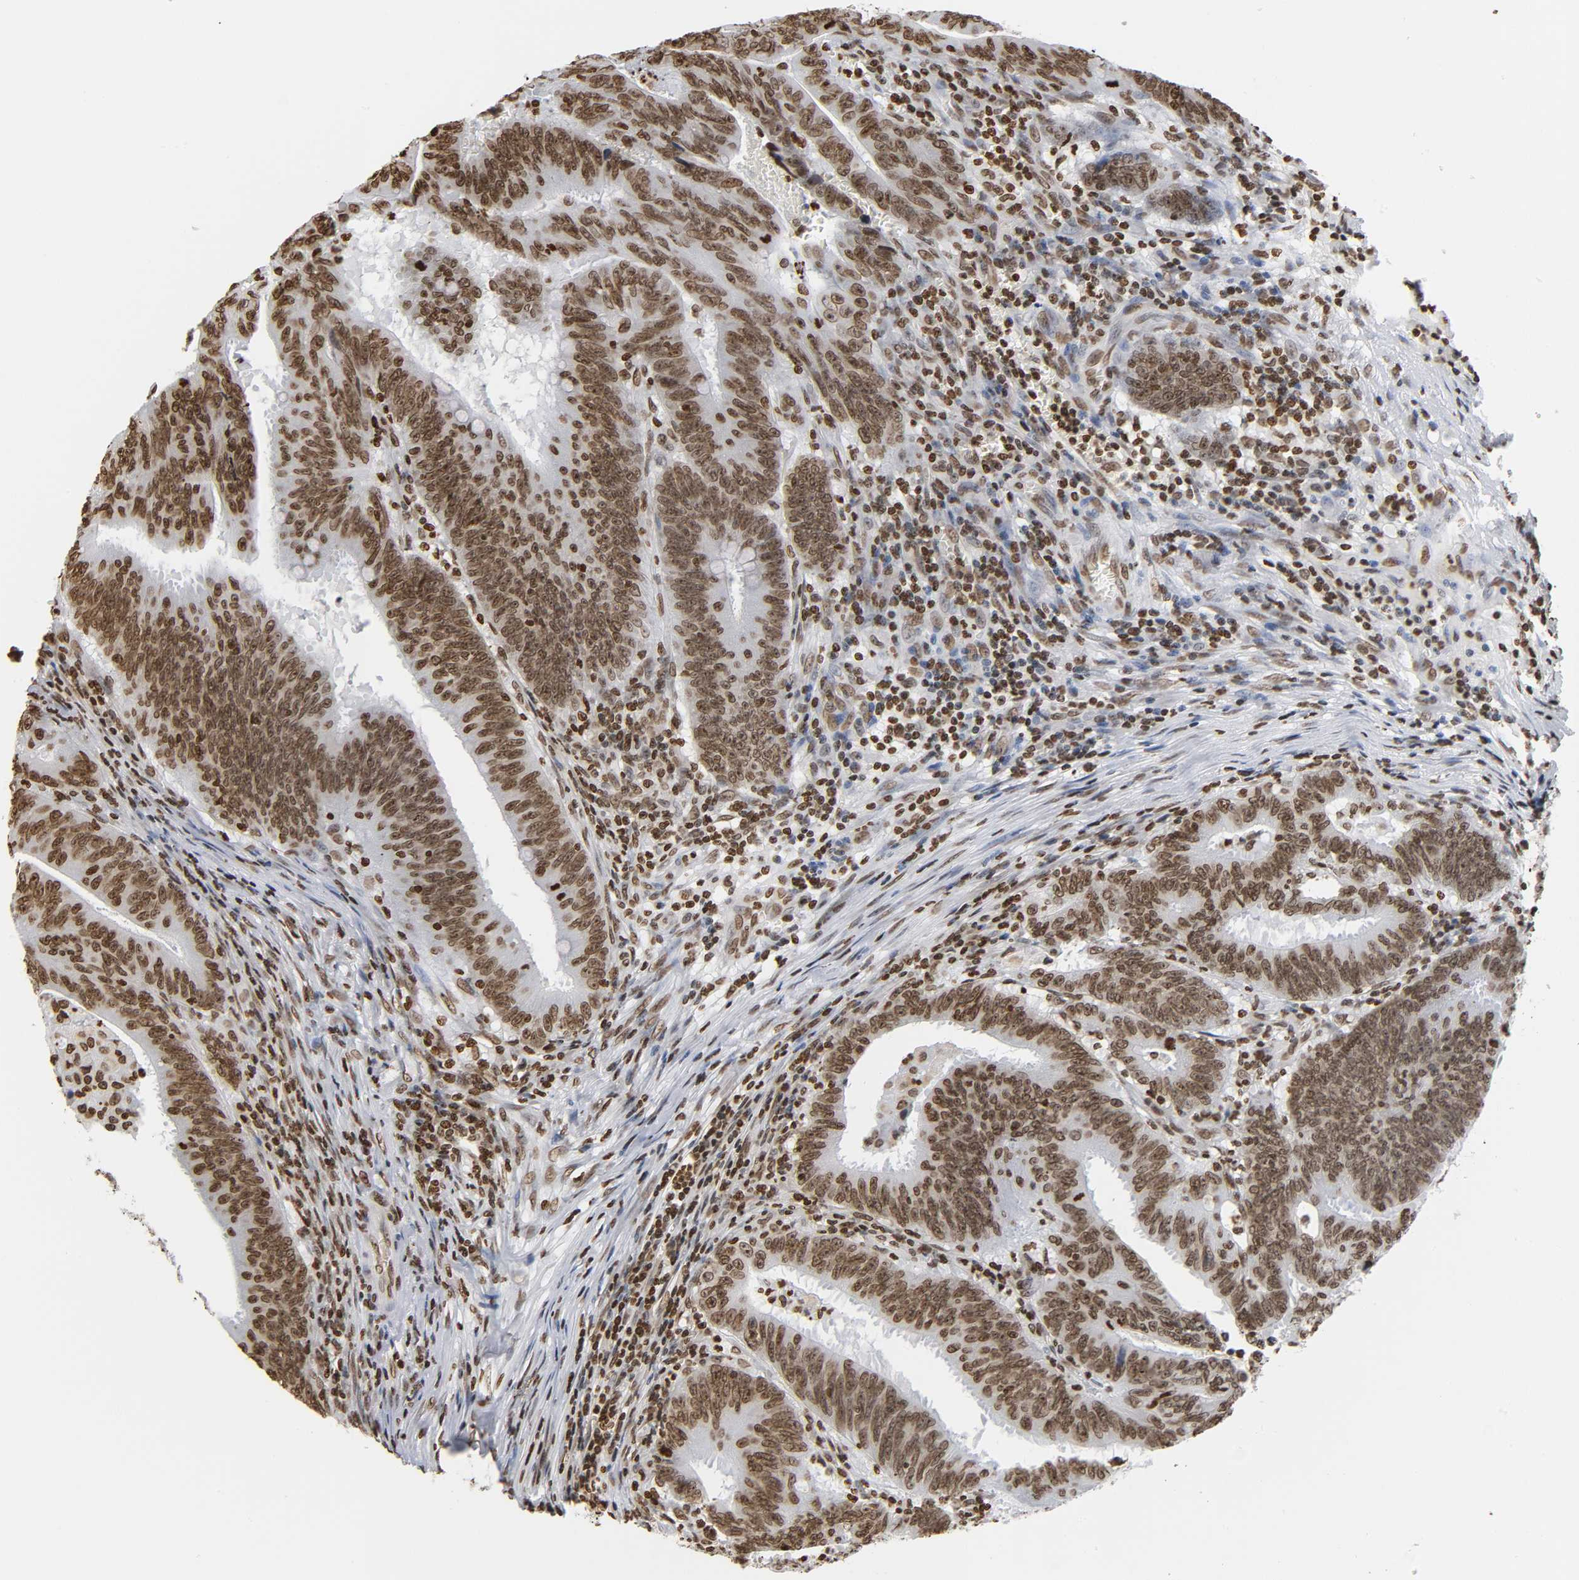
{"staining": {"intensity": "moderate", "quantity": ">75%", "location": "nuclear"}, "tissue": "colorectal cancer", "cell_type": "Tumor cells", "image_type": "cancer", "snomed": [{"axis": "morphology", "description": "Adenocarcinoma, NOS"}, {"axis": "topography", "description": "Colon"}], "caption": "Immunohistochemical staining of adenocarcinoma (colorectal) shows medium levels of moderate nuclear positivity in about >75% of tumor cells.", "gene": "HOXA6", "patient": {"sex": "male", "age": 45}}